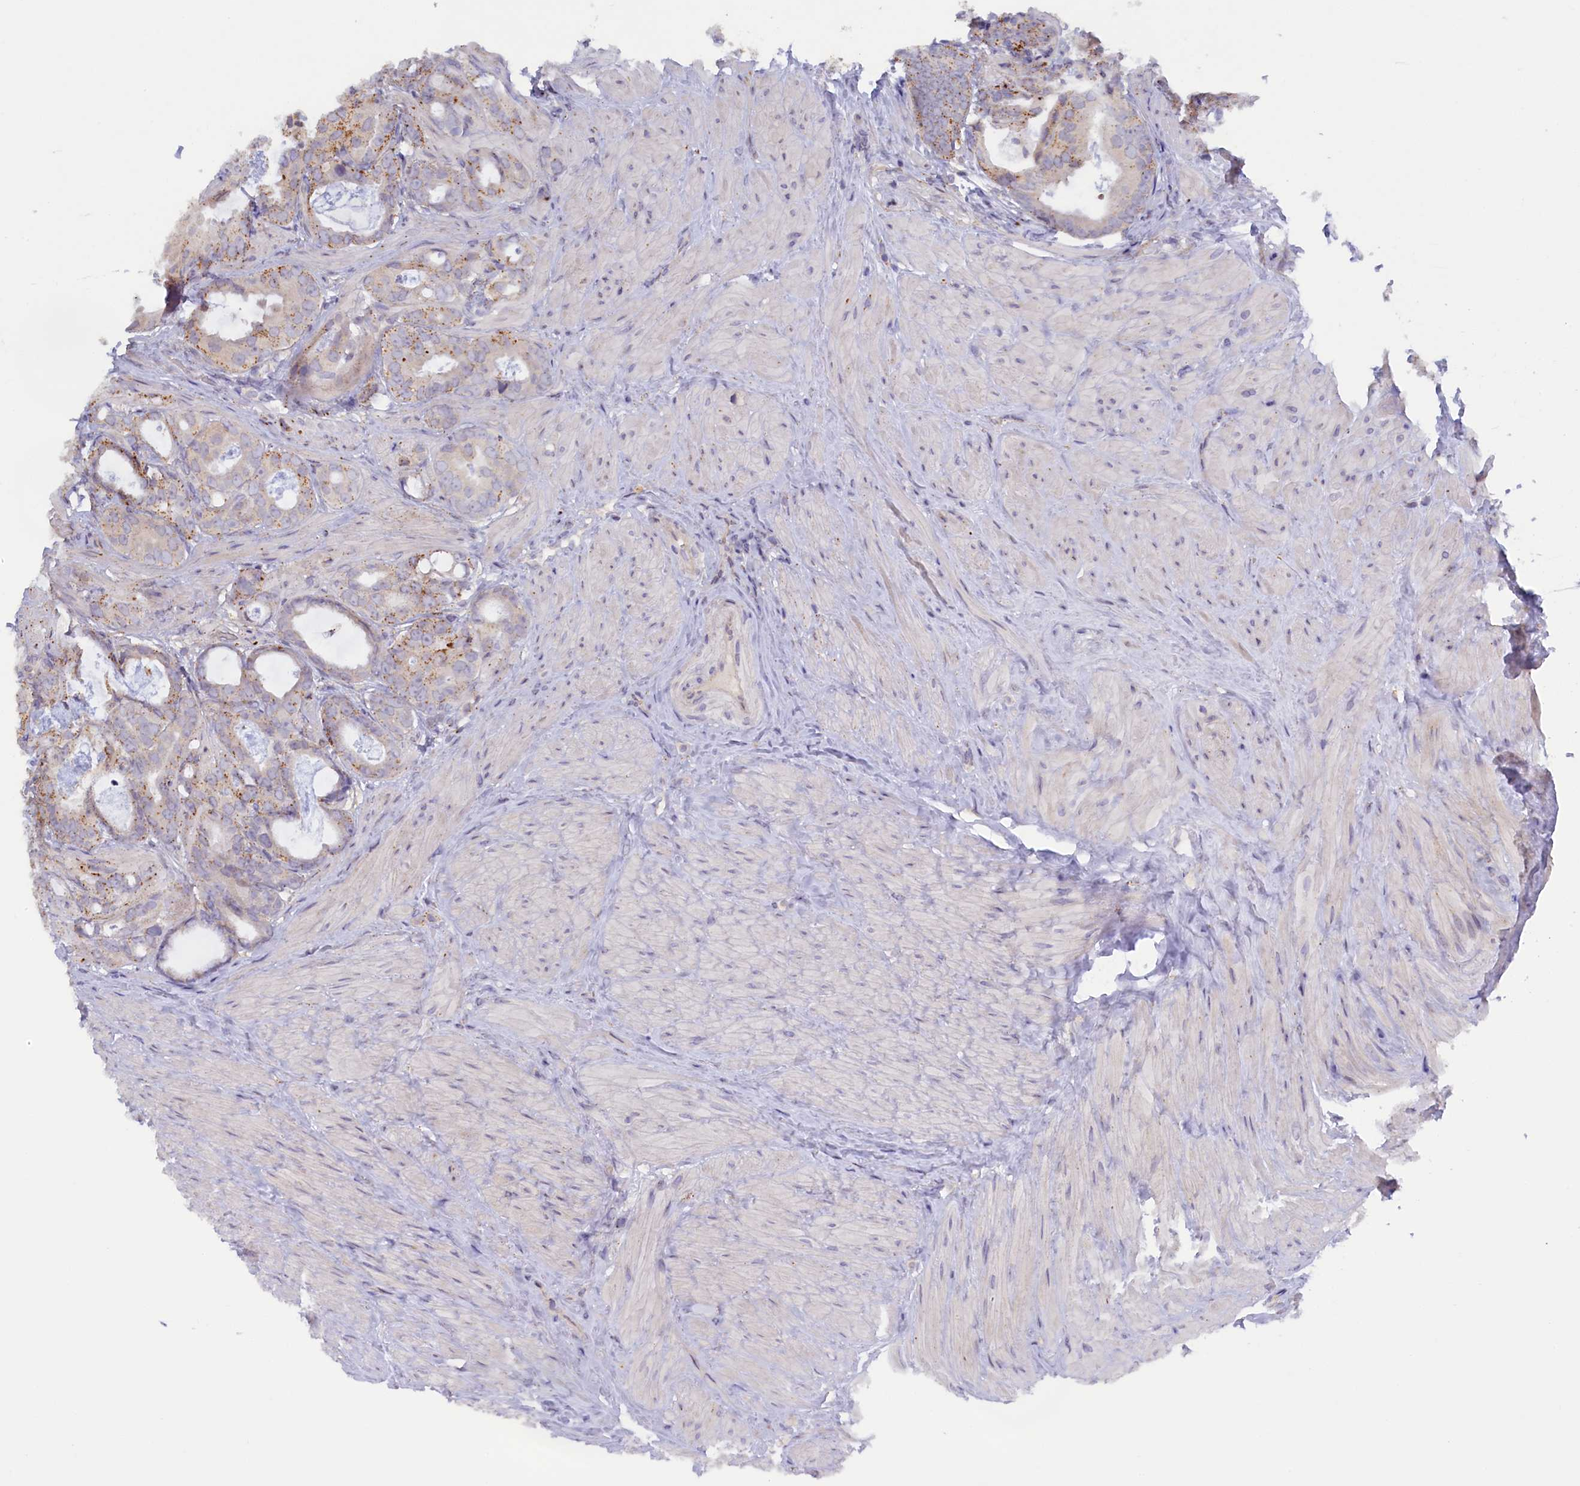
{"staining": {"intensity": "weak", "quantity": "<25%", "location": "cytoplasmic/membranous"}, "tissue": "prostate cancer", "cell_type": "Tumor cells", "image_type": "cancer", "snomed": [{"axis": "morphology", "description": "Adenocarcinoma, Low grade"}, {"axis": "topography", "description": "Prostate"}], "caption": "Prostate cancer stained for a protein using immunohistochemistry exhibits no positivity tumor cells.", "gene": "HYKK", "patient": {"sex": "male", "age": 71}}